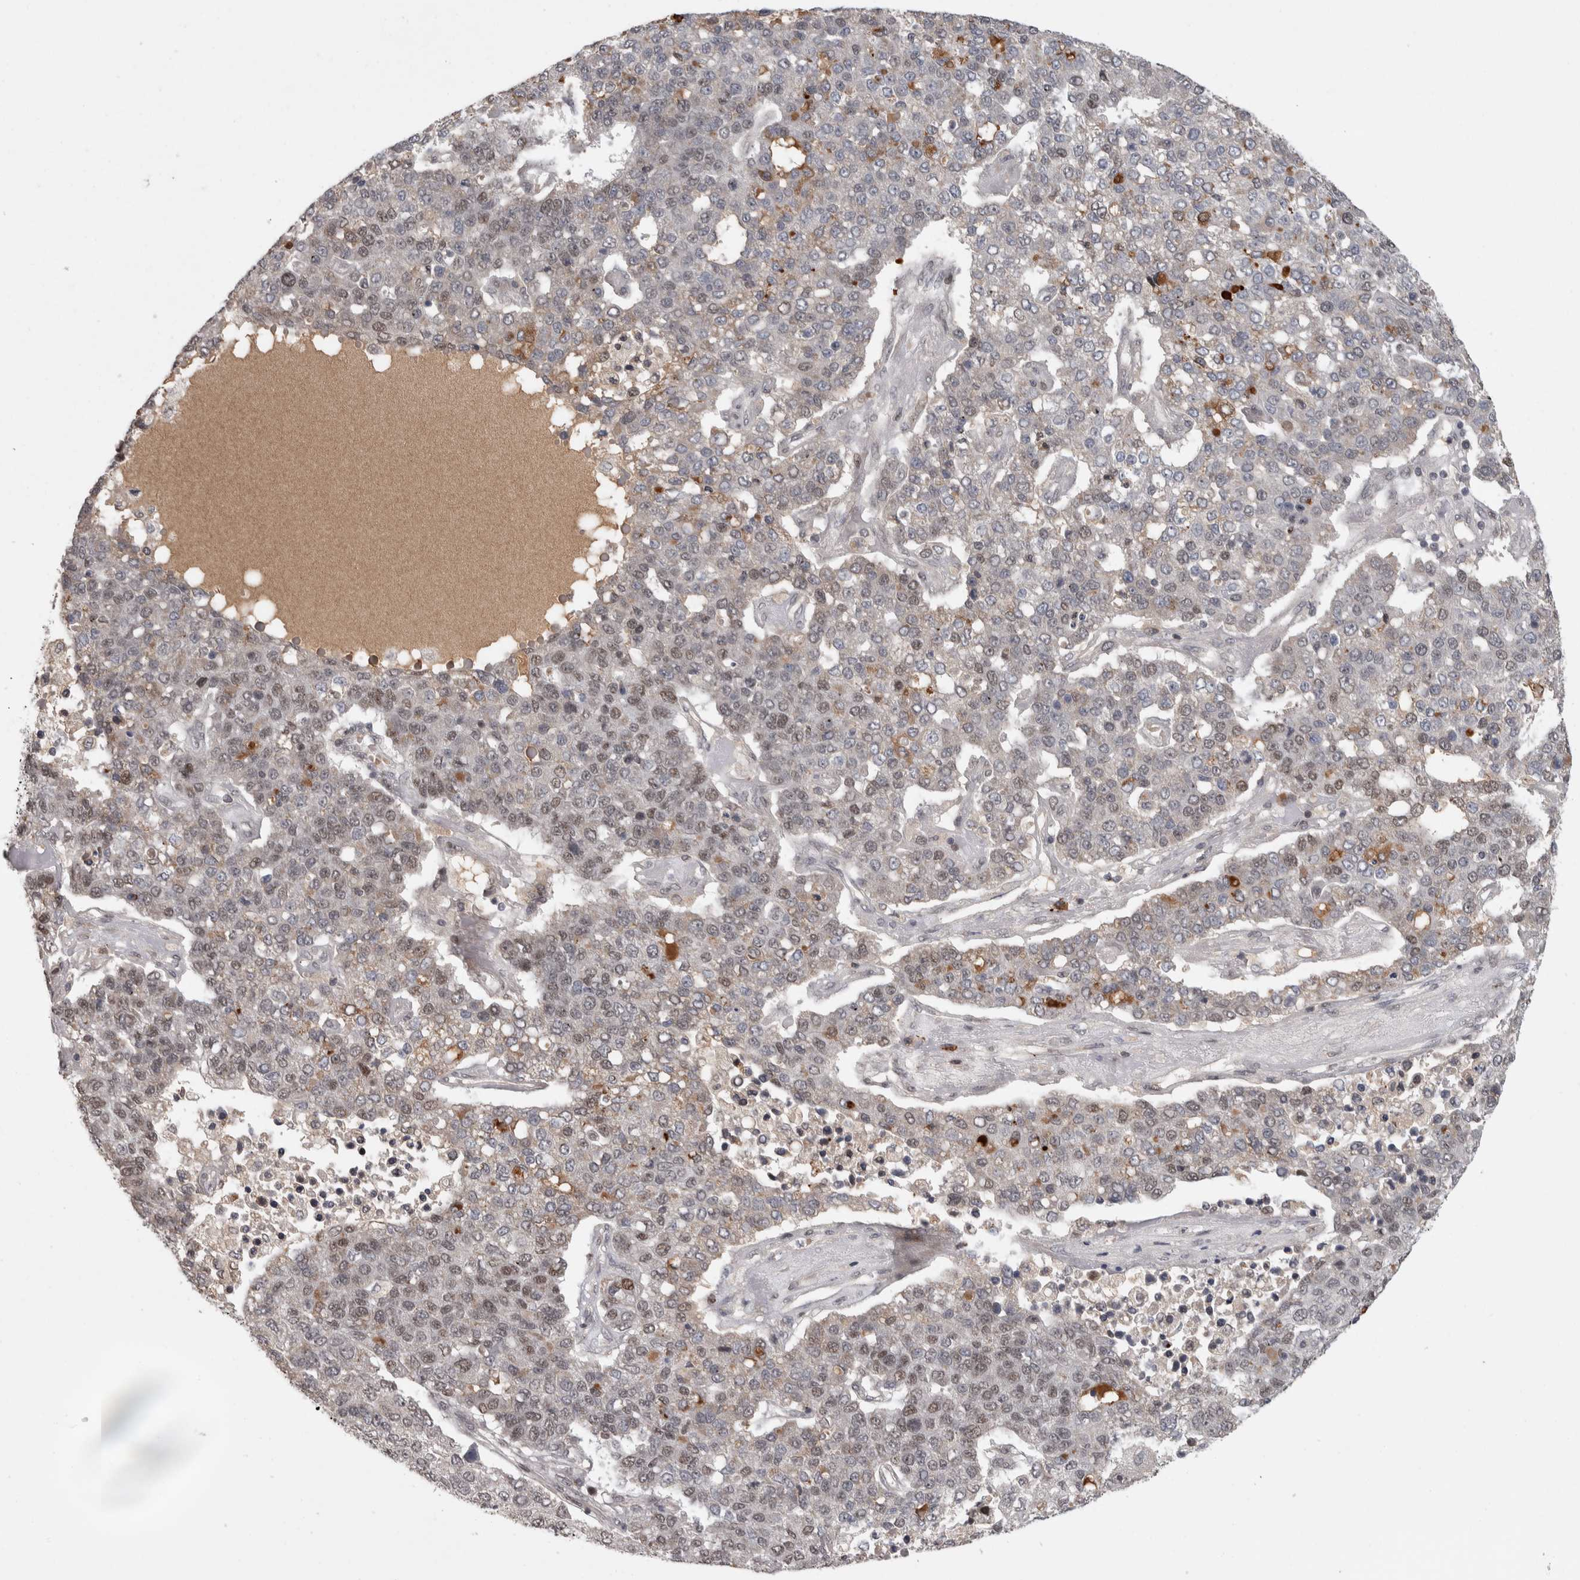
{"staining": {"intensity": "weak", "quantity": "25%-75%", "location": "nuclear"}, "tissue": "pancreatic cancer", "cell_type": "Tumor cells", "image_type": "cancer", "snomed": [{"axis": "morphology", "description": "Adenocarcinoma, NOS"}, {"axis": "topography", "description": "Pancreas"}], "caption": "Protein staining of adenocarcinoma (pancreatic) tissue reveals weak nuclear staining in approximately 25%-75% of tumor cells.", "gene": "ZNF592", "patient": {"sex": "female", "age": 61}}